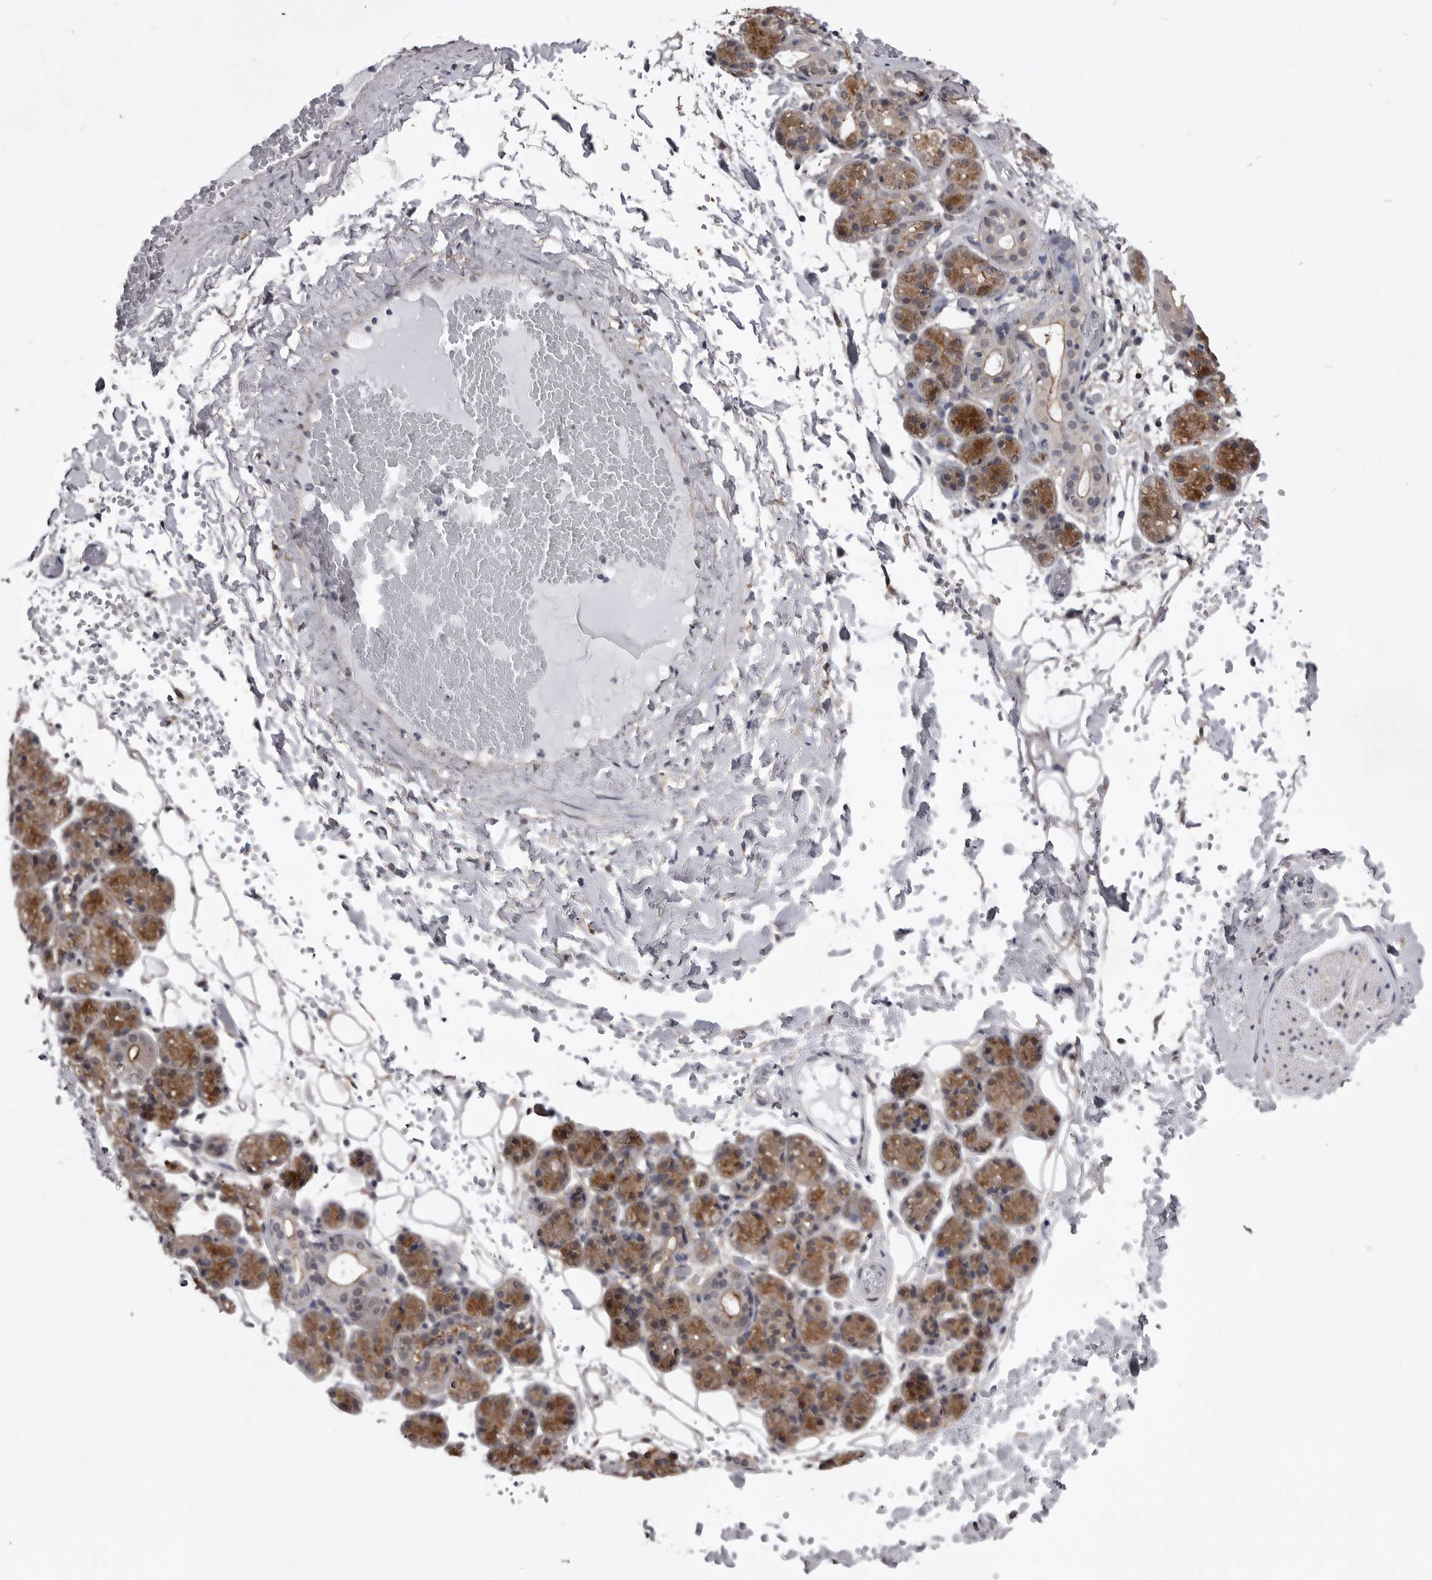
{"staining": {"intensity": "moderate", "quantity": ">75%", "location": "cytoplasmic/membranous"}, "tissue": "salivary gland", "cell_type": "Glandular cells", "image_type": "normal", "snomed": [{"axis": "morphology", "description": "Normal tissue, NOS"}, {"axis": "topography", "description": "Salivary gland"}], "caption": "IHC of normal salivary gland shows medium levels of moderate cytoplasmic/membranous positivity in about >75% of glandular cells.", "gene": "ABL1", "patient": {"sex": "male", "age": 63}}